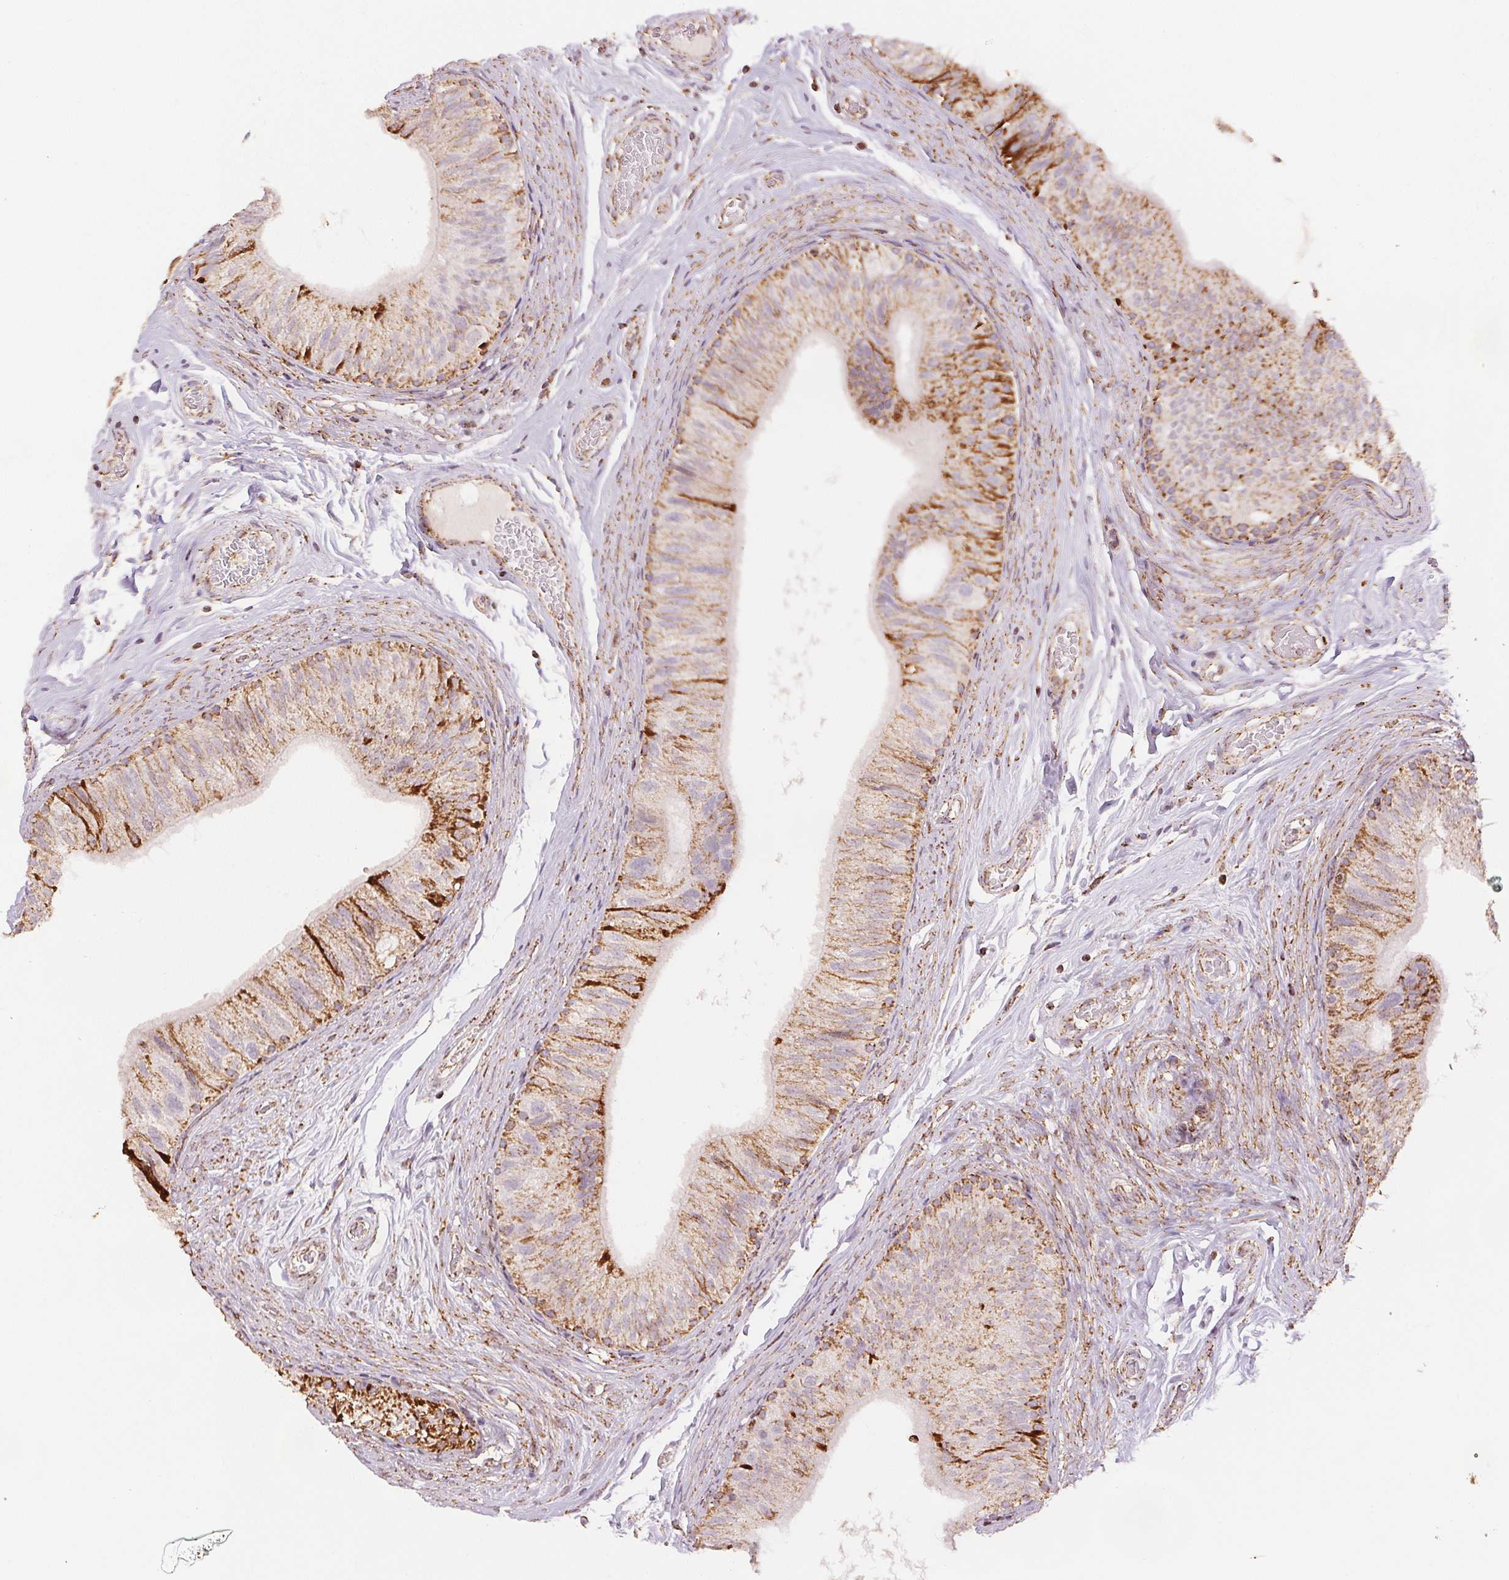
{"staining": {"intensity": "strong", "quantity": "<25%", "location": "cytoplasmic/membranous"}, "tissue": "epididymis", "cell_type": "Glandular cells", "image_type": "normal", "snomed": [{"axis": "morphology", "description": "Normal tissue, NOS"}, {"axis": "topography", "description": "Epididymis, spermatic cord, NOS"}, {"axis": "topography", "description": "Epididymis"}], "caption": "Immunohistochemistry staining of benign epididymis, which displays medium levels of strong cytoplasmic/membranous staining in approximately <25% of glandular cells indicating strong cytoplasmic/membranous protein staining. The staining was performed using DAB (brown) for protein detection and nuclei were counterstained in hematoxylin (blue).", "gene": "SDHB", "patient": {"sex": "male", "age": 31}}